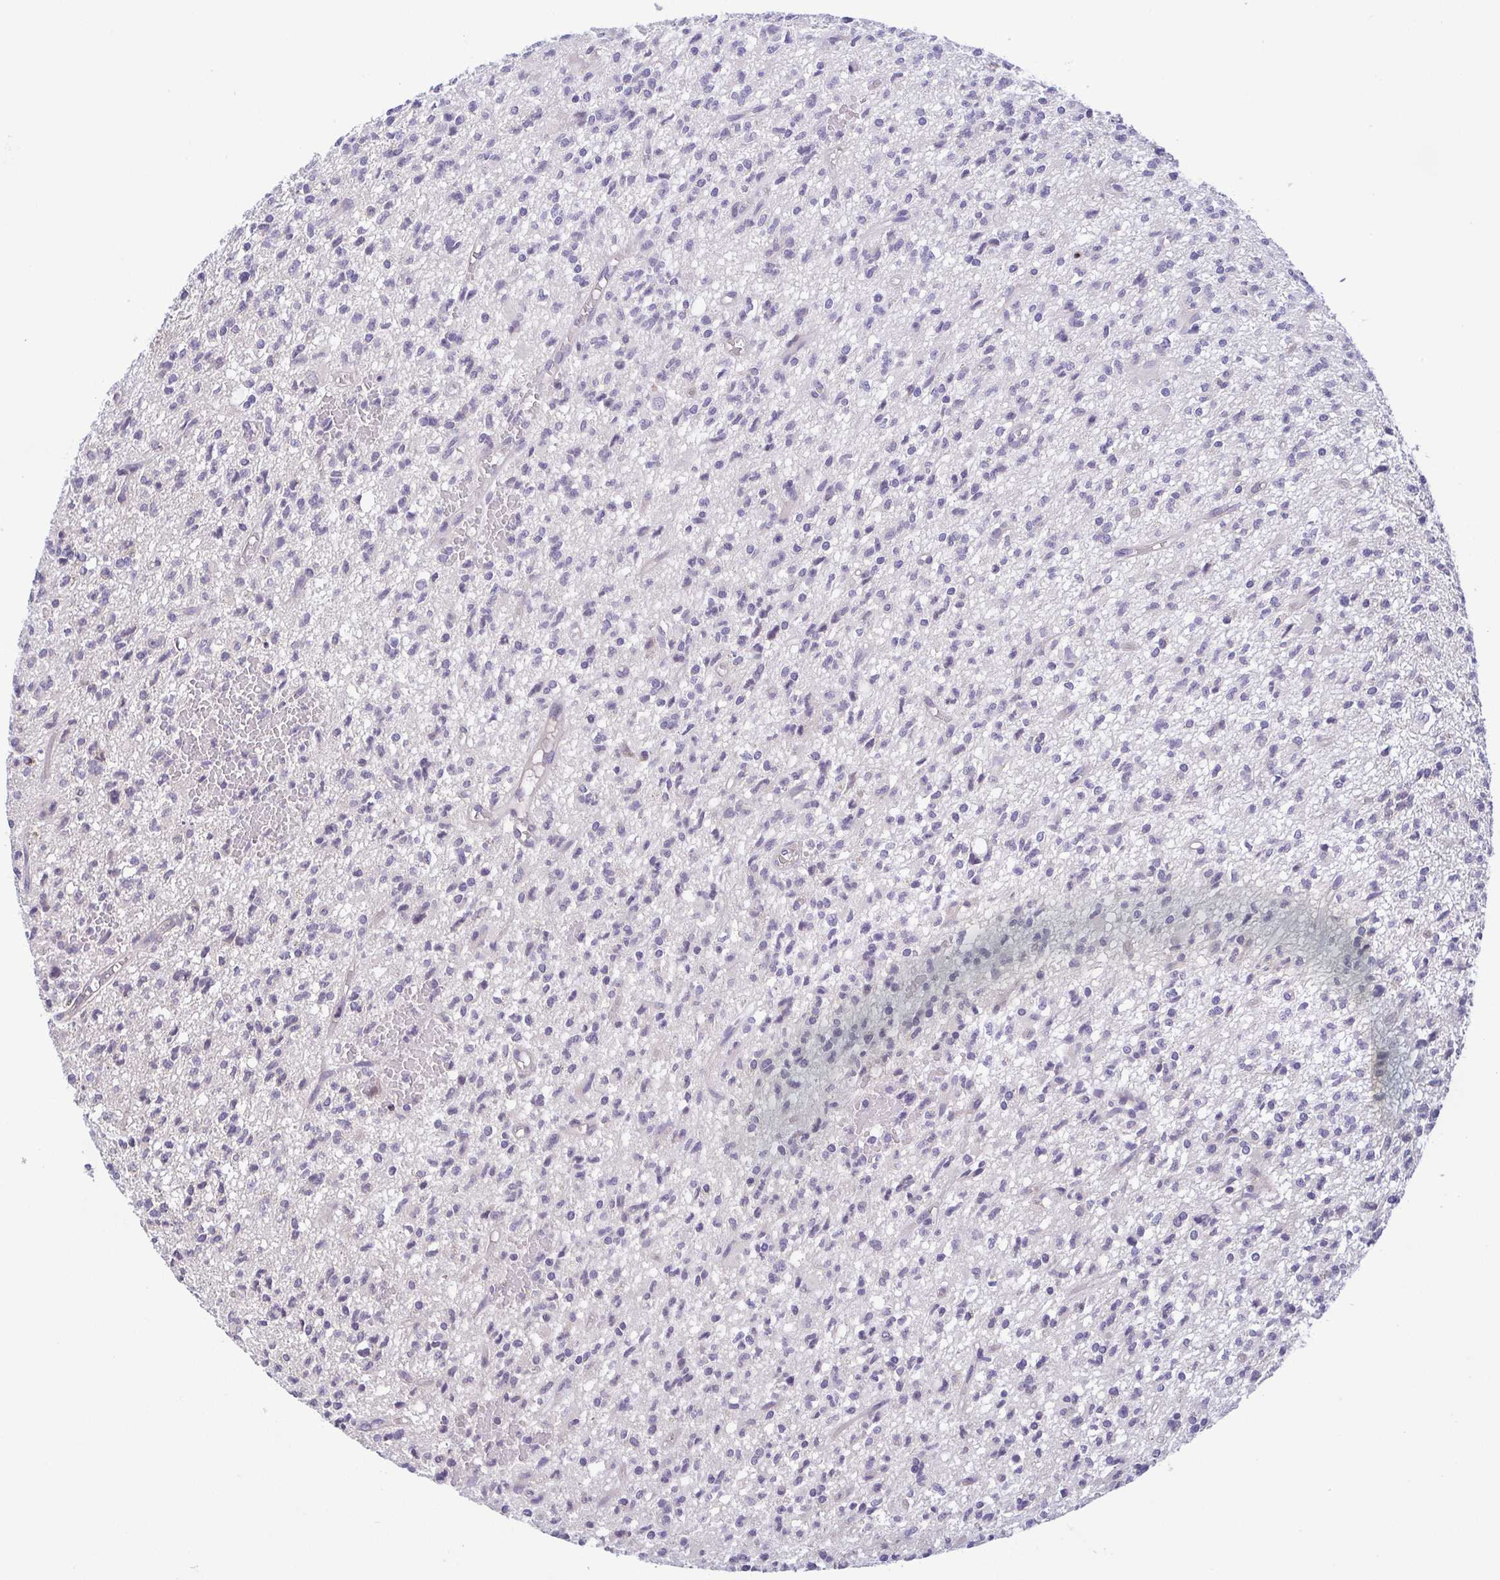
{"staining": {"intensity": "negative", "quantity": "none", "location": "none"}, "tissue": "glioma", "cell_type": "Tumor cells", "image_type": "cancer", "snomed": [{"axis": "morphology", "description": "Glioma, malignant, Low grade"}, {"axis": "topography", "description": "Brain"}], "caption": "Human malignant glioma (low-grade) stained for a protein using immunohistochemistry exhibits no positivity in tumor cells.", "gene": "OSBPL7", "patient": {"sex": "male", "age": 64}}